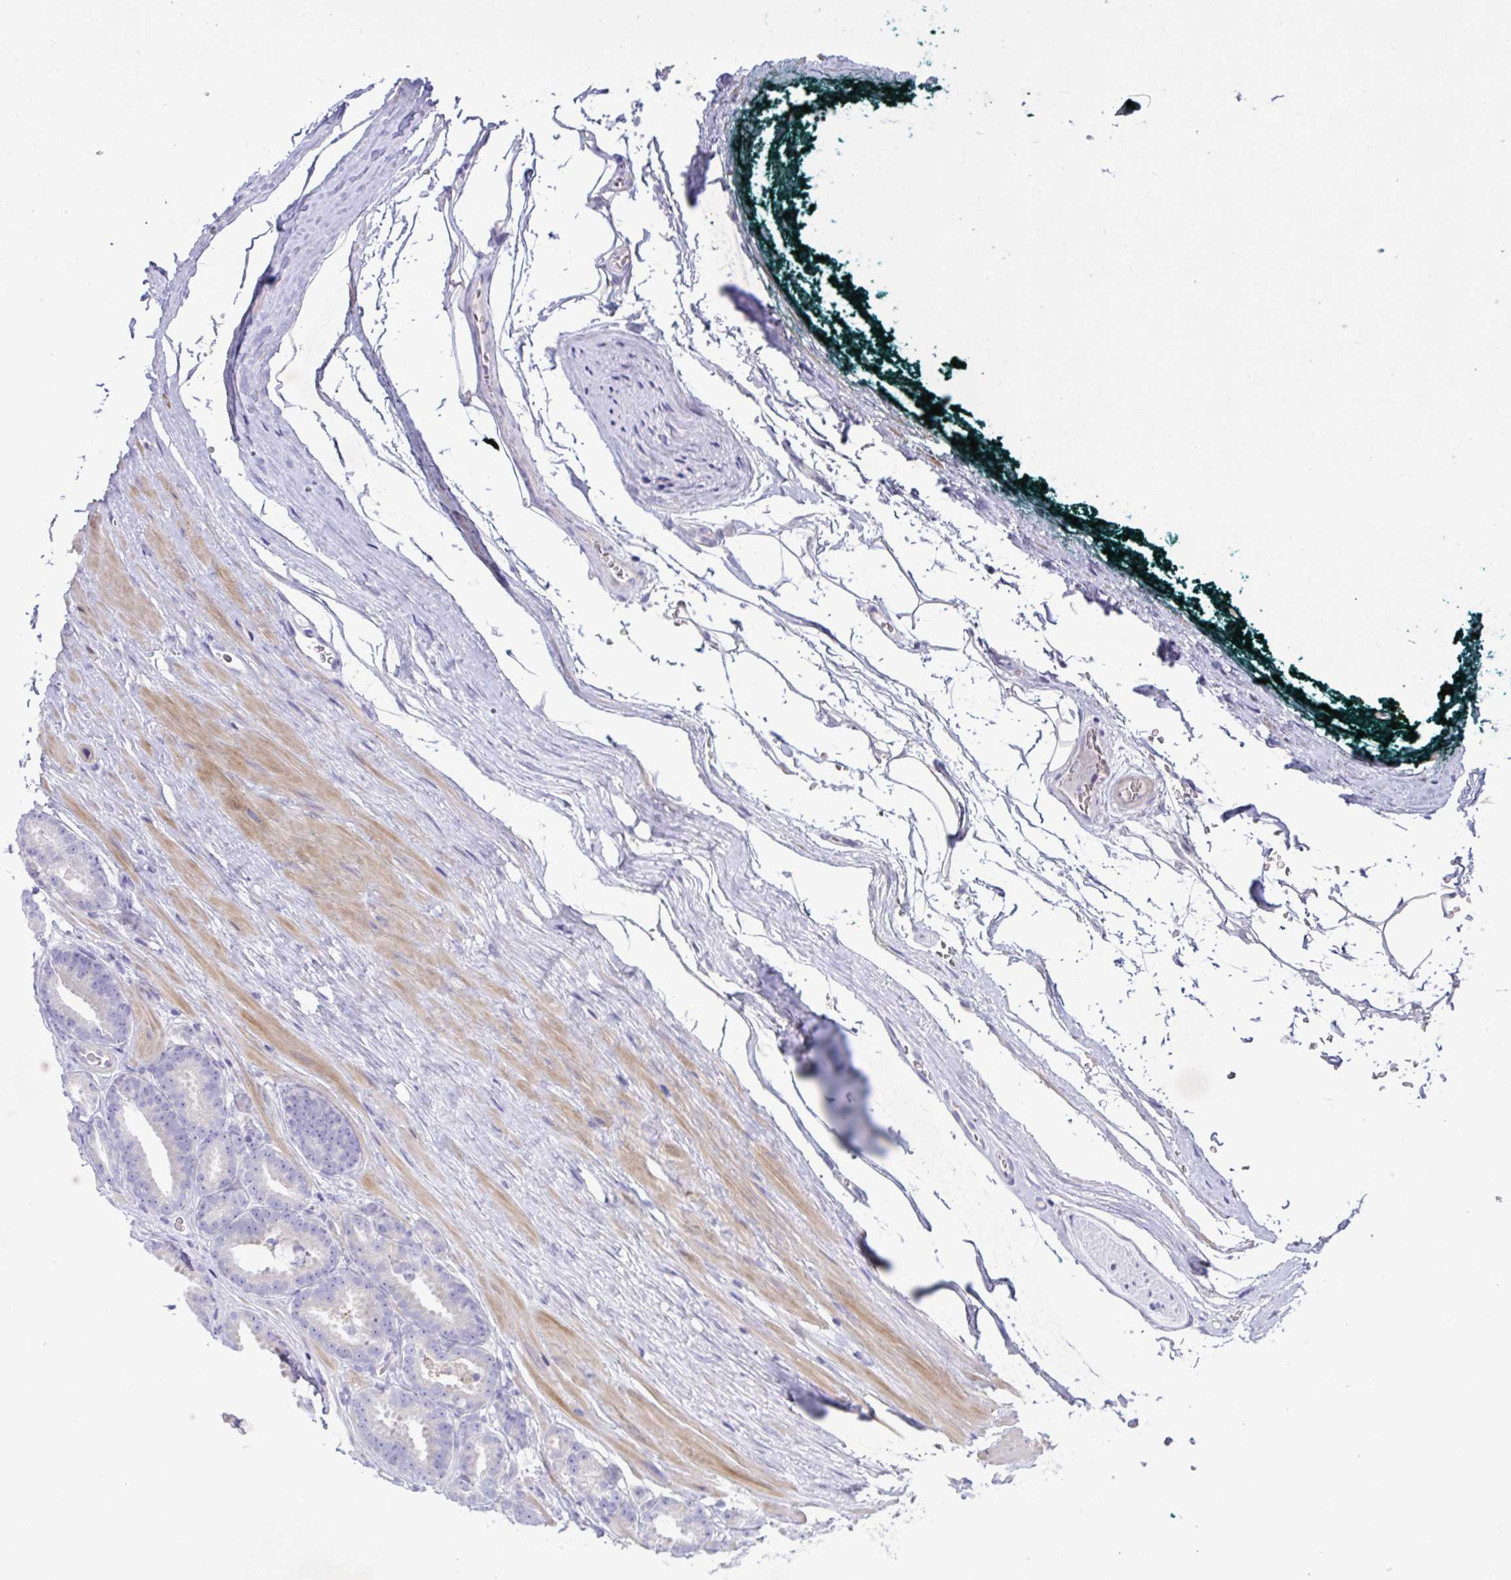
{"staining": {"intensity": "negative", "quantity": "none", "location": "none"}, "tissue": "prostate cancer", "cell_type": "Tumor cells", "image_type": "cancer", "snomed": [{"axis": "morphology", "description": "Adenocarcinoma, Low grade"}, {"axis": "topography", "description": "Prostate"}], "caption": "Prostate cancer was stained to show a protein in brown. There is no significant expression in tumor cells.", "gene": "FAM86B1", "patient": {"sex": "male", "age": 61}}